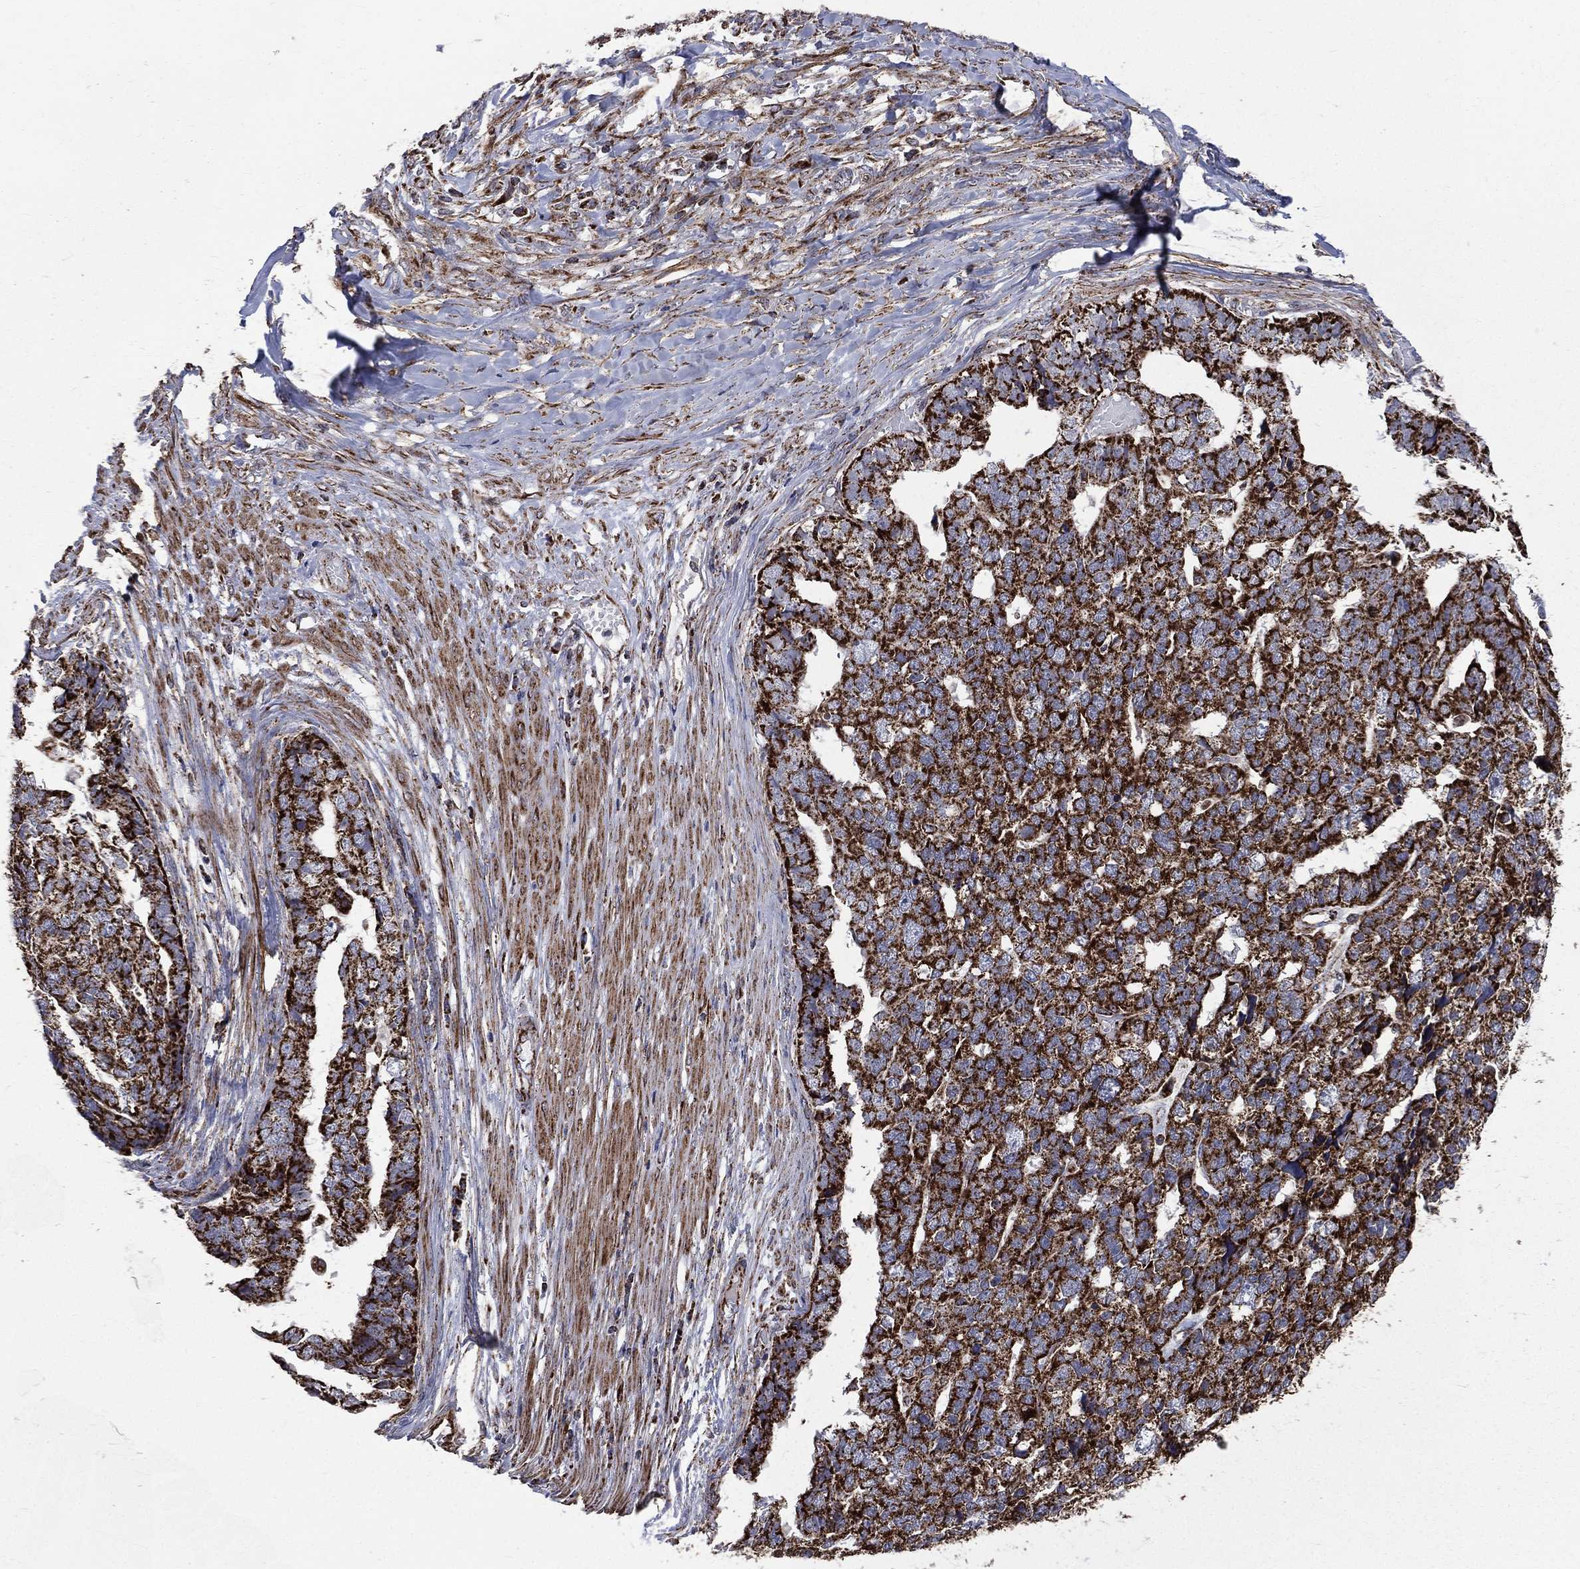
{"staining": {"intensity": "strong", "quantity": ">75%", "location": "cytoplasmic/membranous"}, "tissue": "stomach cancer", "cell_type": "Tumor cells", "image_type": "cancer", "snomed": [{"axis": "morphology", "description": "Adenocarcinoma, NOS"}, {"axis": "topography", "description": "Stomach"}], "caption": "Strong cytoplasmic/membranous staining is seen in approximately >75% of tumor cells in stomach adenocarcinoma.", "gene": "GOT2", "patient": {"sex": "male", "age": 69}}